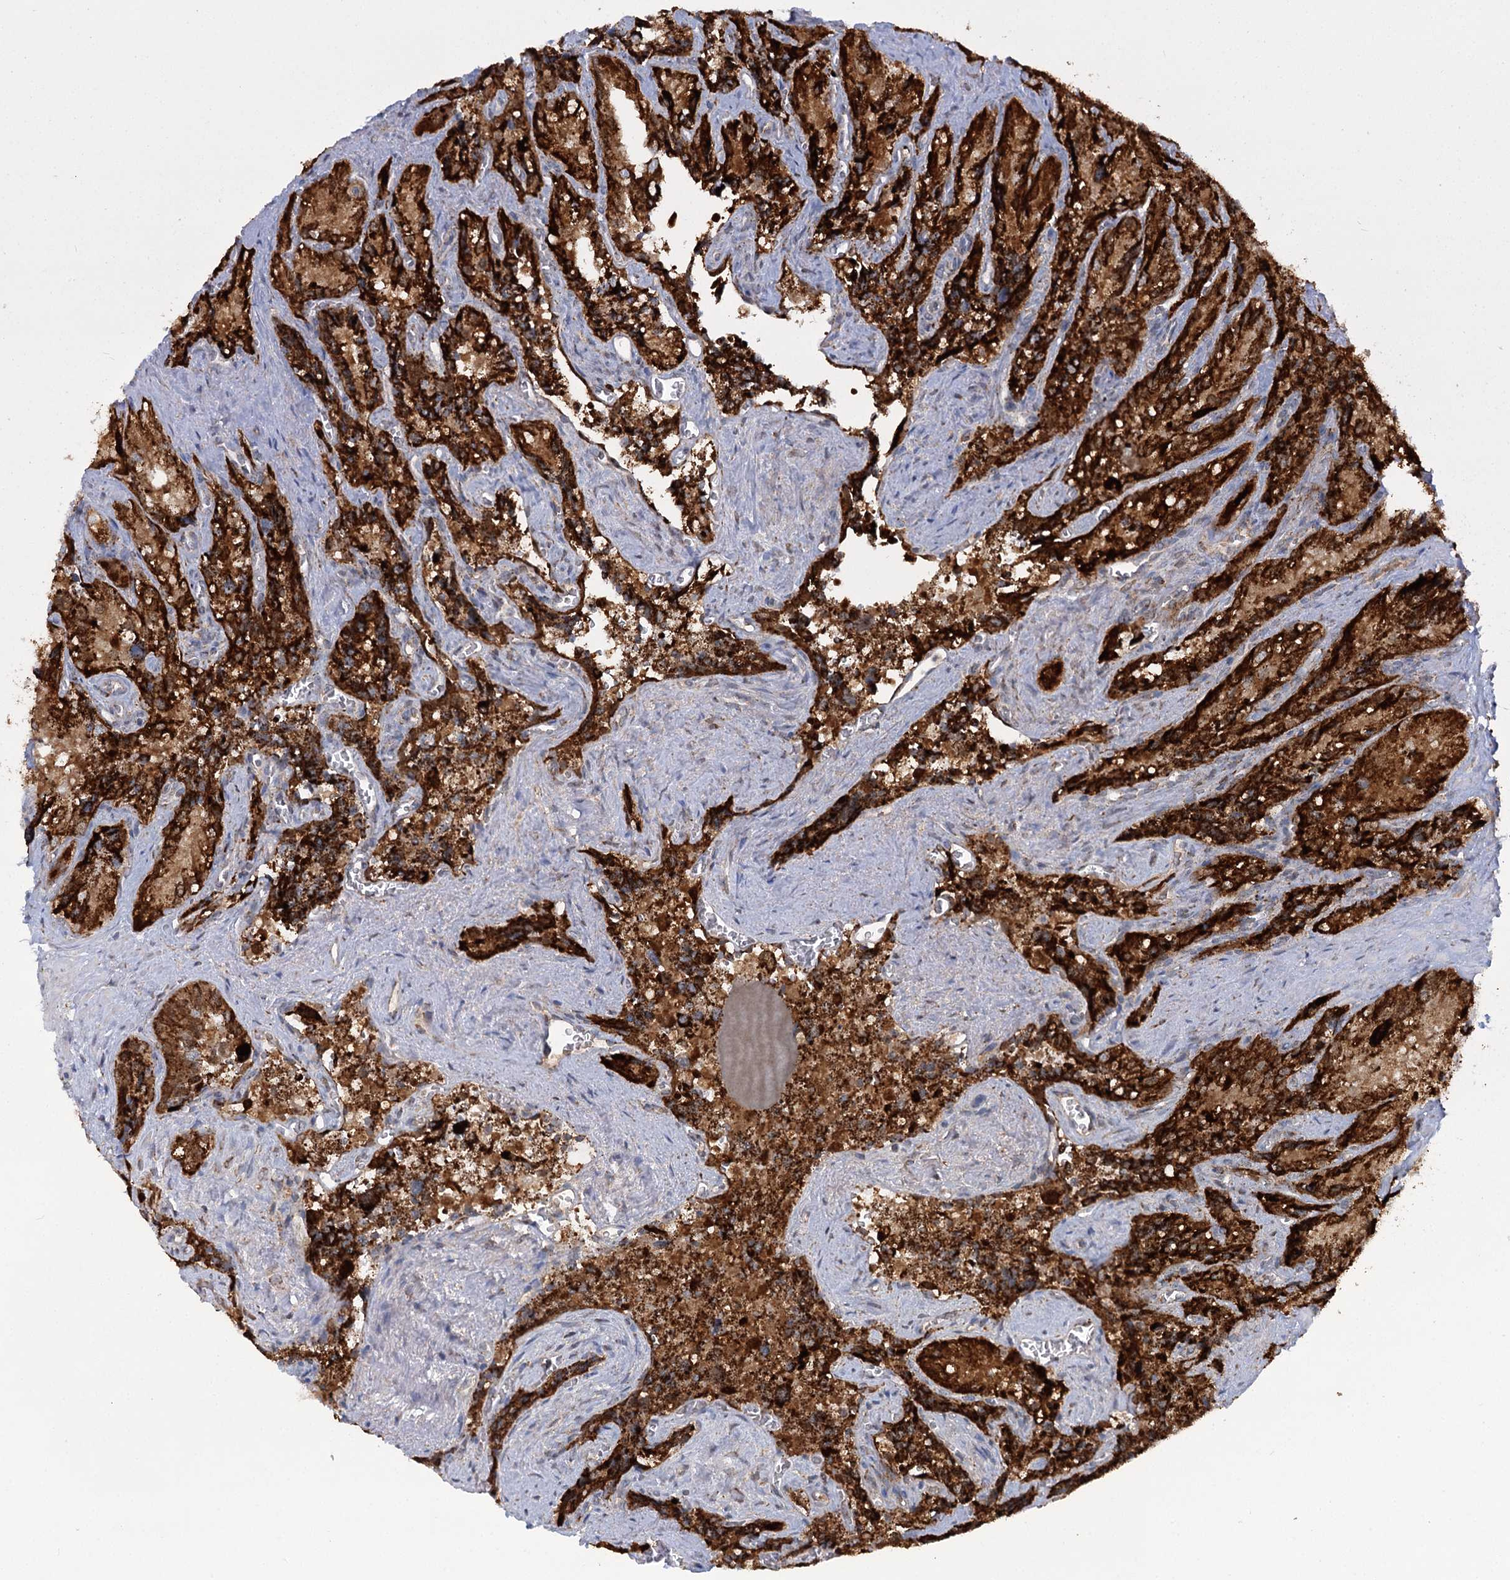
{"staining": {"intensity": "strong", "quantity": ">75%", "location": "cytoplasmic/membranous"}, "tissue": "seminal vesicle", "cell_type": "Glandular cells", "image_type": "normal", "snomed": [{"axis": "morphology", "description": "Normal tissue, NOS"}, {"axis": "topography", "description": "Seminal veicle"}], "caption": "Immunohistochemistry of benign human seminal vesicle displays high levels of strong cytoplasmic/membranous staining in about >75% of glandular cells.", "gene": "TAS1R1", "patient": {"sex": "male", "age": 62}}